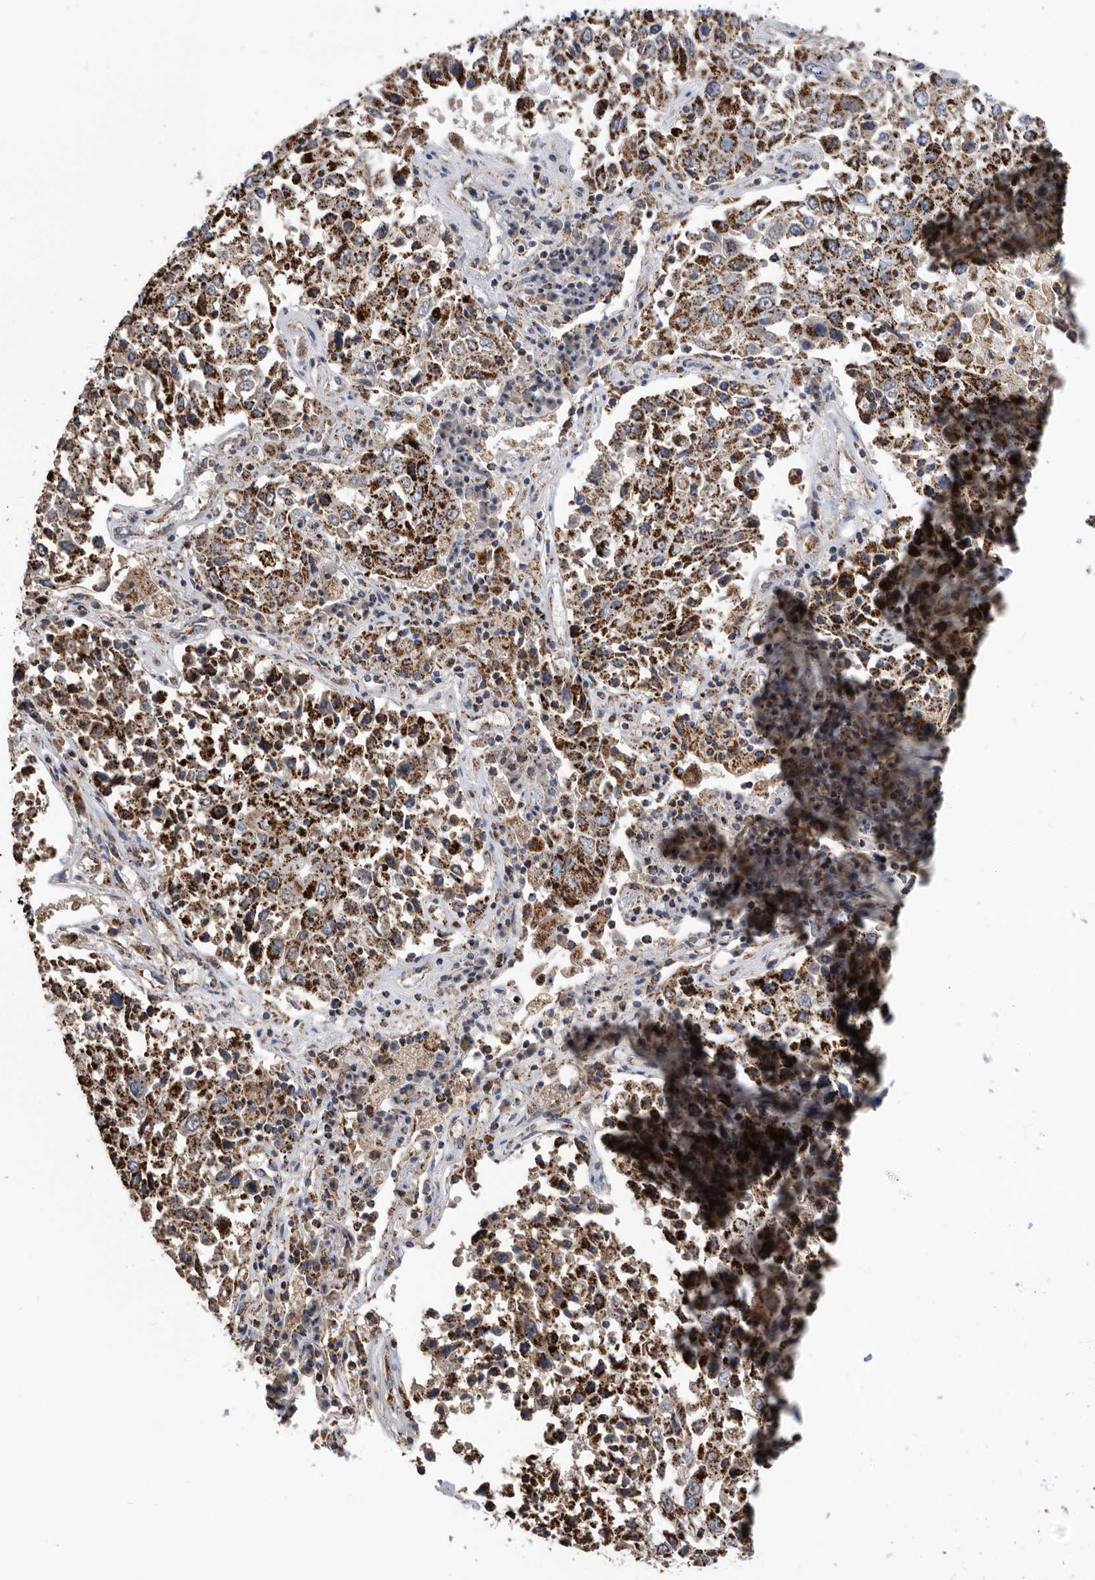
{"staining": {"intensity": "strong", "quantity": ">75%", "location": "cytoplasmic/membranous"}, "tissue": "lung cancer", "cell_type": "Tumor cells", "image_type": "cancer", "snomed": [{"axis": "morphology", "description": "Squamous cell carcinoma, NOS"}, {"axis": "topography", "description": "Lung"}], "caption": "Strong cytoplasmic/membranous protein positivity is appreciated in approximately >75% of tumor cells in squamous cell carcinoma (lung).", "gene": "WFDC1", "patient": {"sex": "male", "age": 65}}